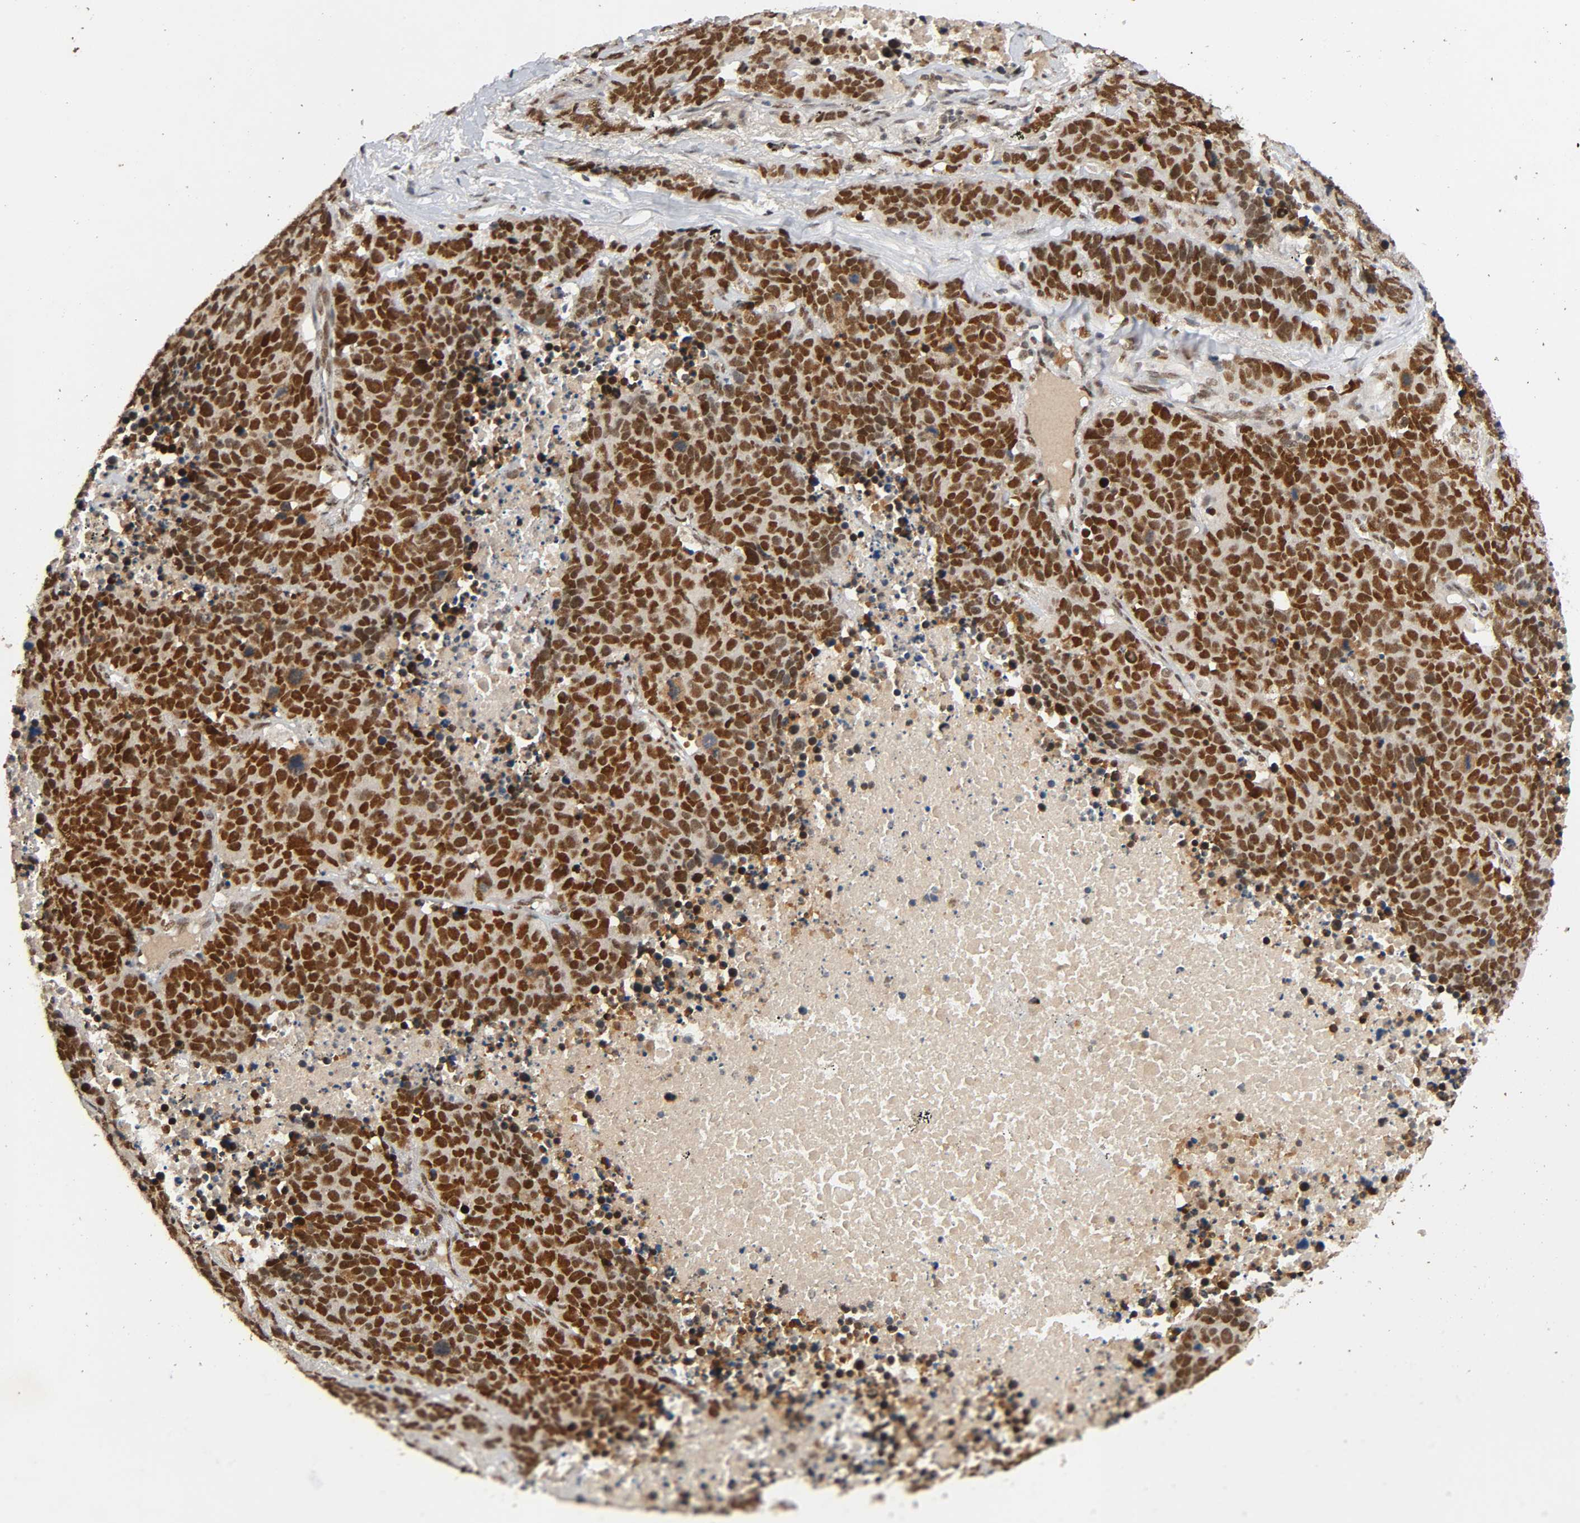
{"staining": {"intensity": "strong", "quantity": ">75%", "location": "nuclear"}, "tissue": "lung cancer", "cell_type": "Tumor cells", "image_type": "cancer", "snomed": [{"axis": "morphology", "description": "Carcinoid, malignant, NOS"}, {"axis": "topography", "description": "Lung"}], "caption": "A brown stain highlights strong nuclear positivity of a protein in carcinoid (malignant) (lung) tumor cells.", "gene": "SMARCD1", "patient": {"sex": "male", "age": 60}}